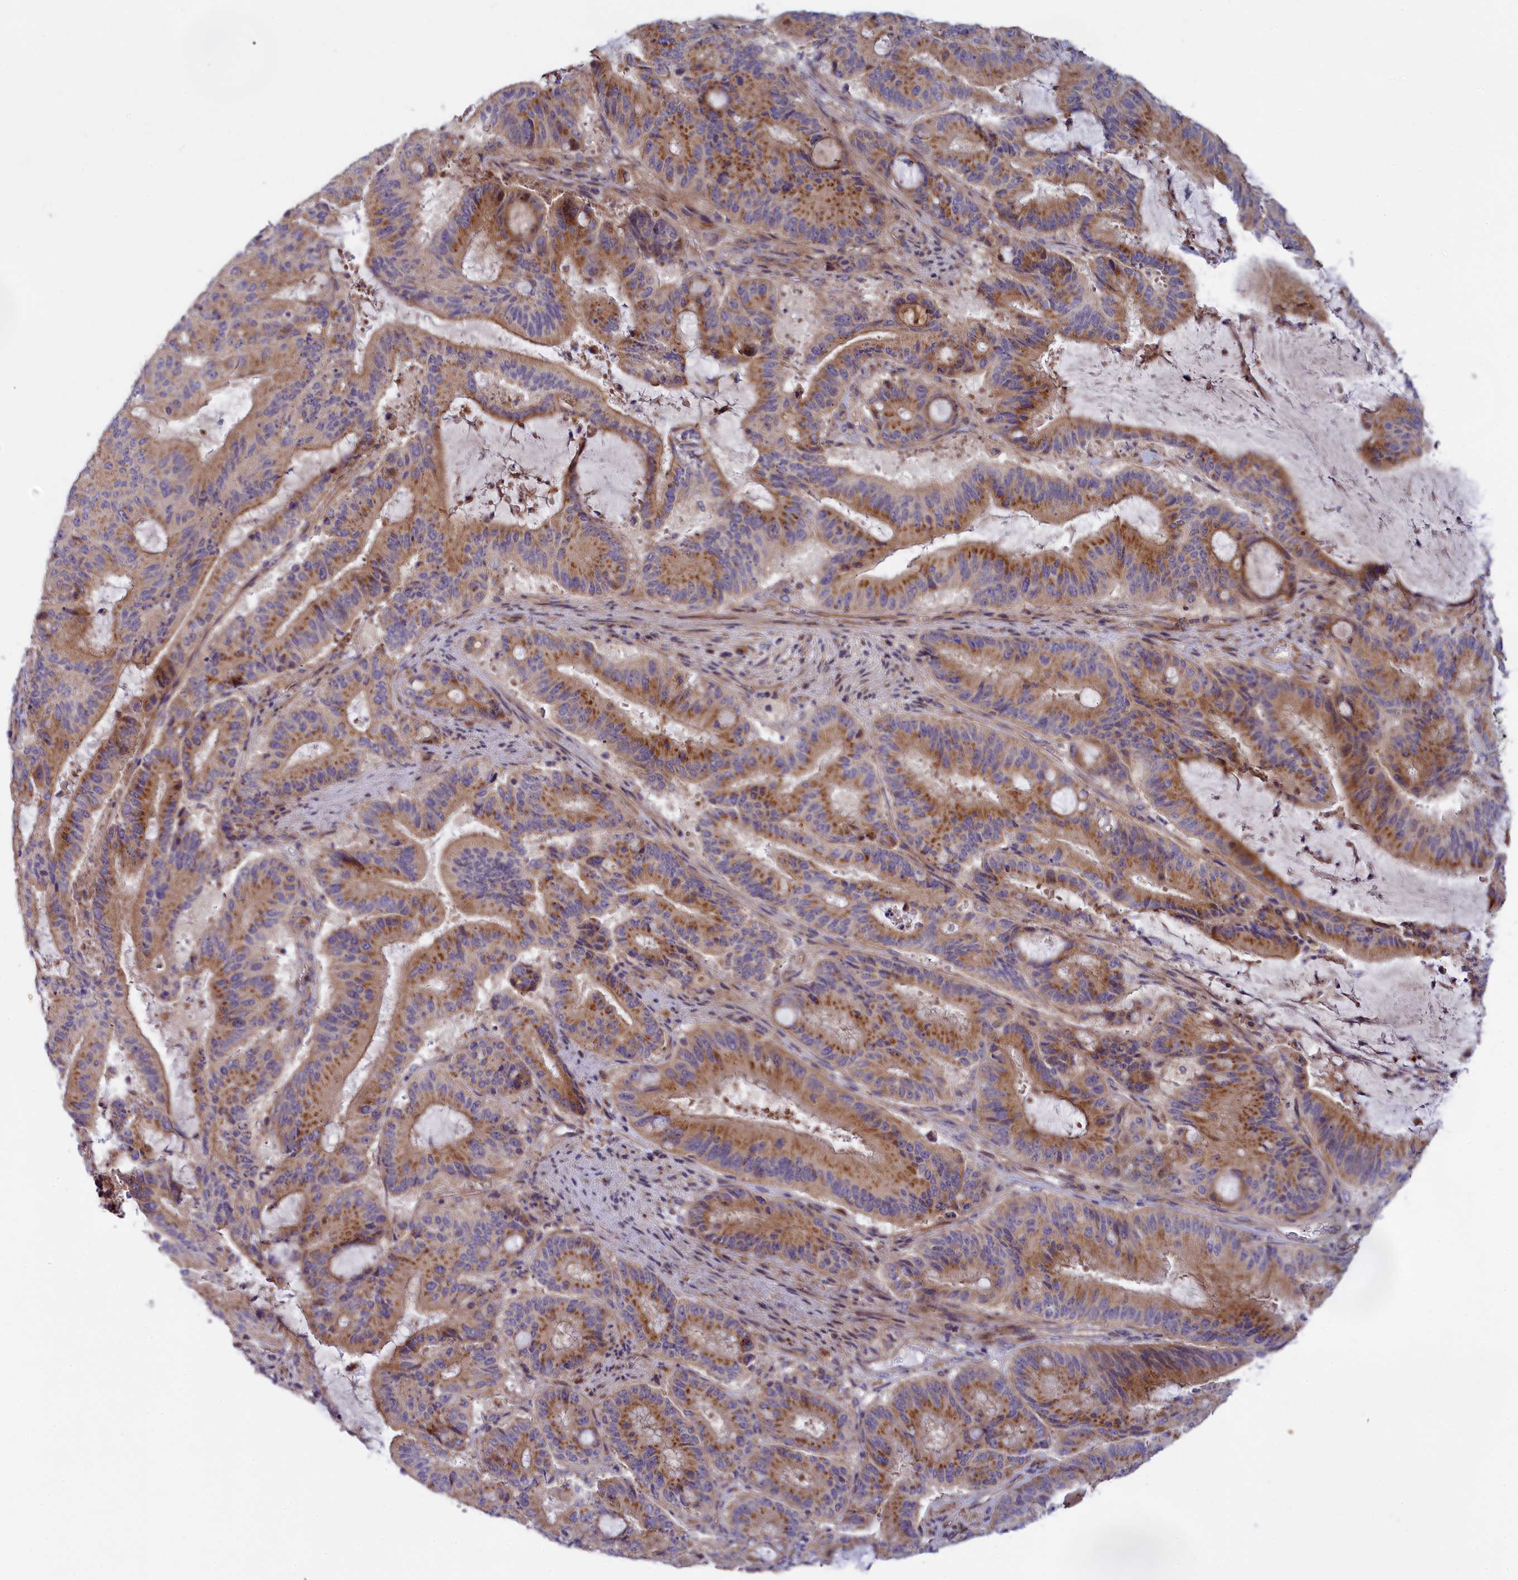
{"staining": {"intensity": "moderate", "quantity": ">75%", "location": "cytoplasmic/membranous"}, "tissue": "liver cancer", "cell_type": "Tumor cells", "image_type": "cancer", "snomed": [{"axis": "morphology", "description": "Normal tissue, NOS"}, {"axis": "morphology", "description": "Cholangiocarcinoma"}, {"axis": "topography", "description": "Liver"}, {"axis": "topography", "description": "Peripheral nerve tissue"}], "caption": "An immunohistochemistry micrograph of tumor tissue is shown. Protein staining in brown shows moderate cytoplasmic/membranous positivity in liver cholangiocarcinoma within tumor cells.", "gene": "BLTP2", "patient": {"sex": "female", "age": 73}}